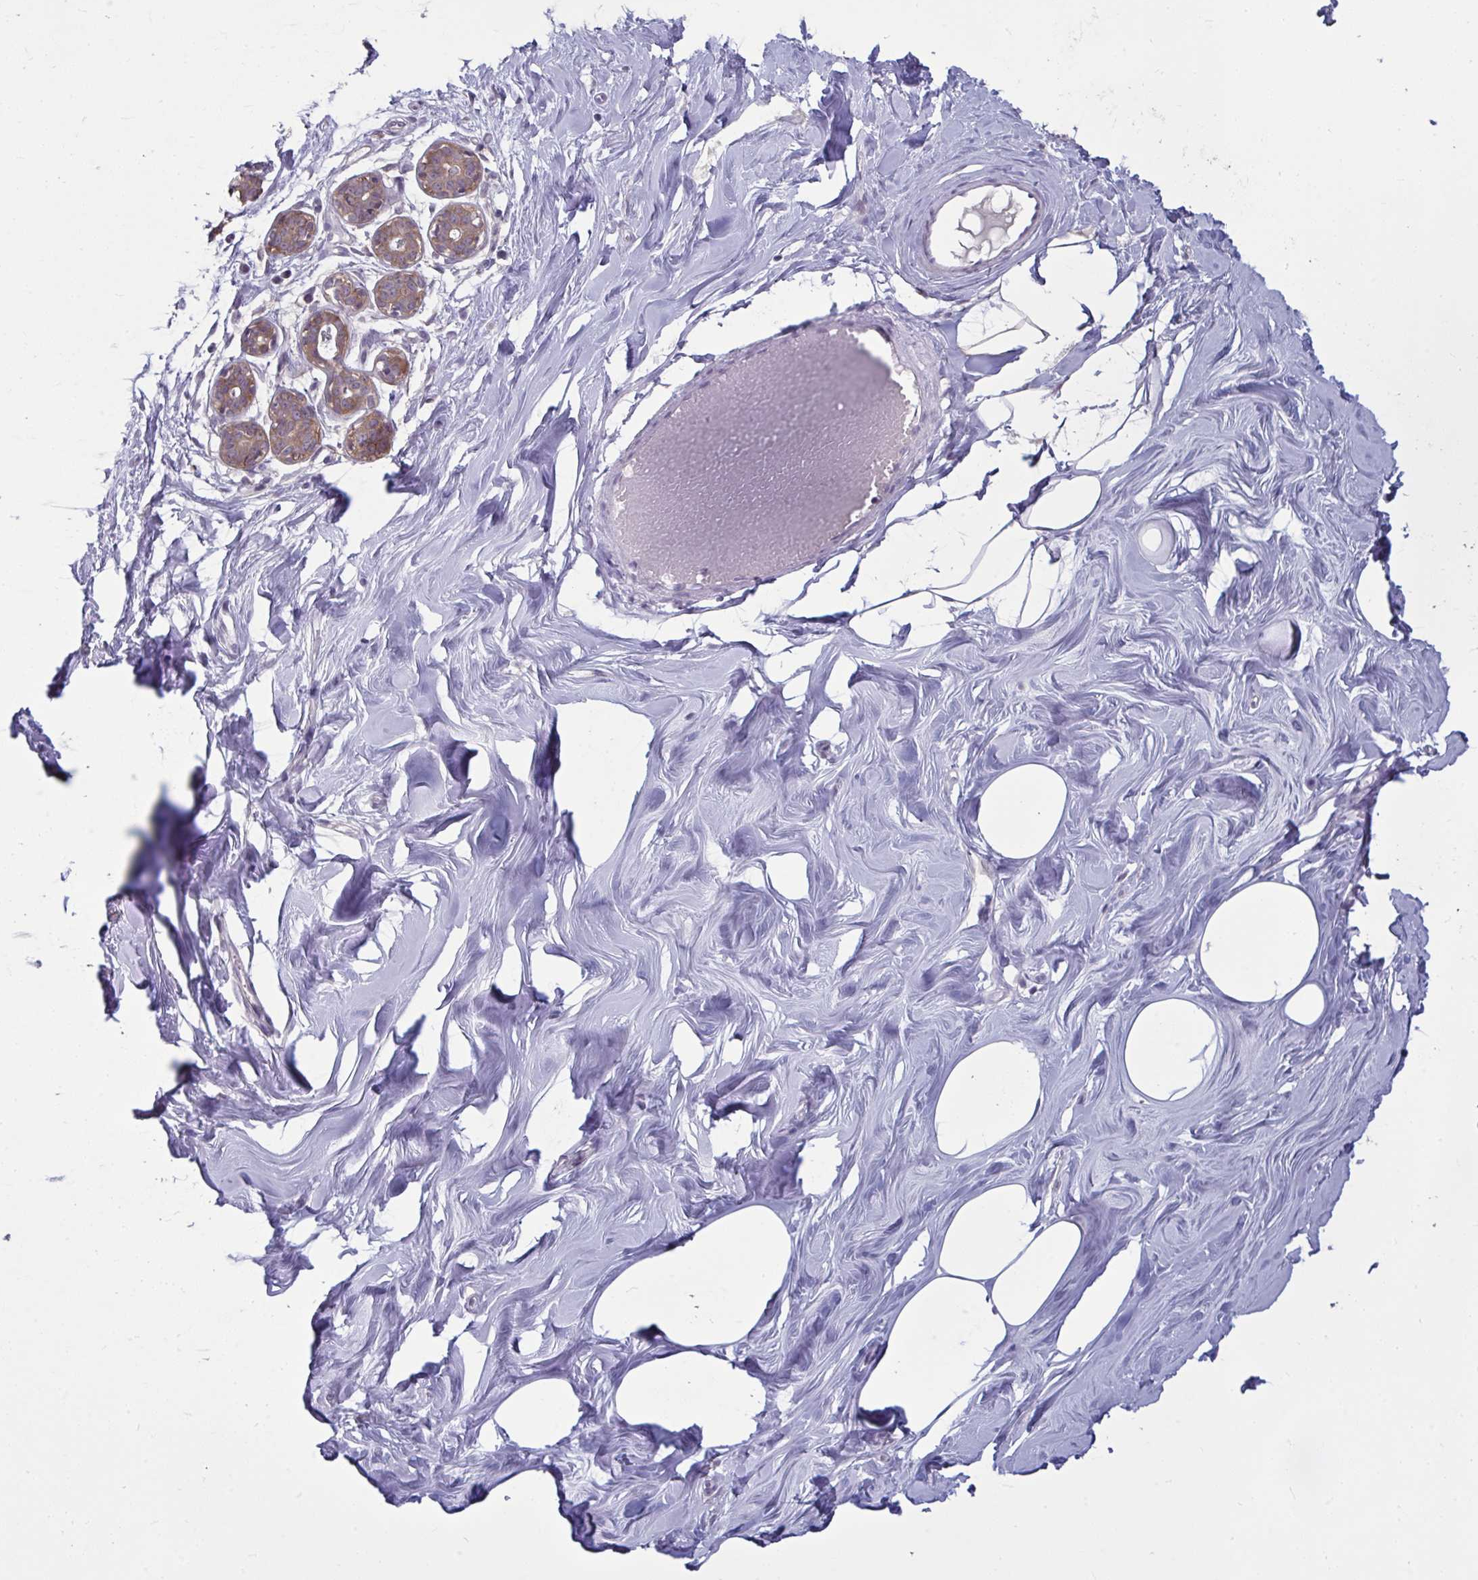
{"staining": {"intensity": "negative", "quantity": "none", "location": "none"}, "tissue": "breast", "cell_type": "Adipocytes", "image_type": "normal", "snomed": [{"axis": "morphology", "description": "Normal tissue, NOS"}, {"axis": "topography", "description": "Breast"}], "caption": "A photomicrograph of breast stained for a protein shows no brown staining in adipocytes. (Stains: DAB immunohistochemistry with hematoxylin counter stain, Microscopy: brightfield microscopy at high magnification).", "gene": "TBC1D4", "patient": {"sex": "female", "age": 27}}